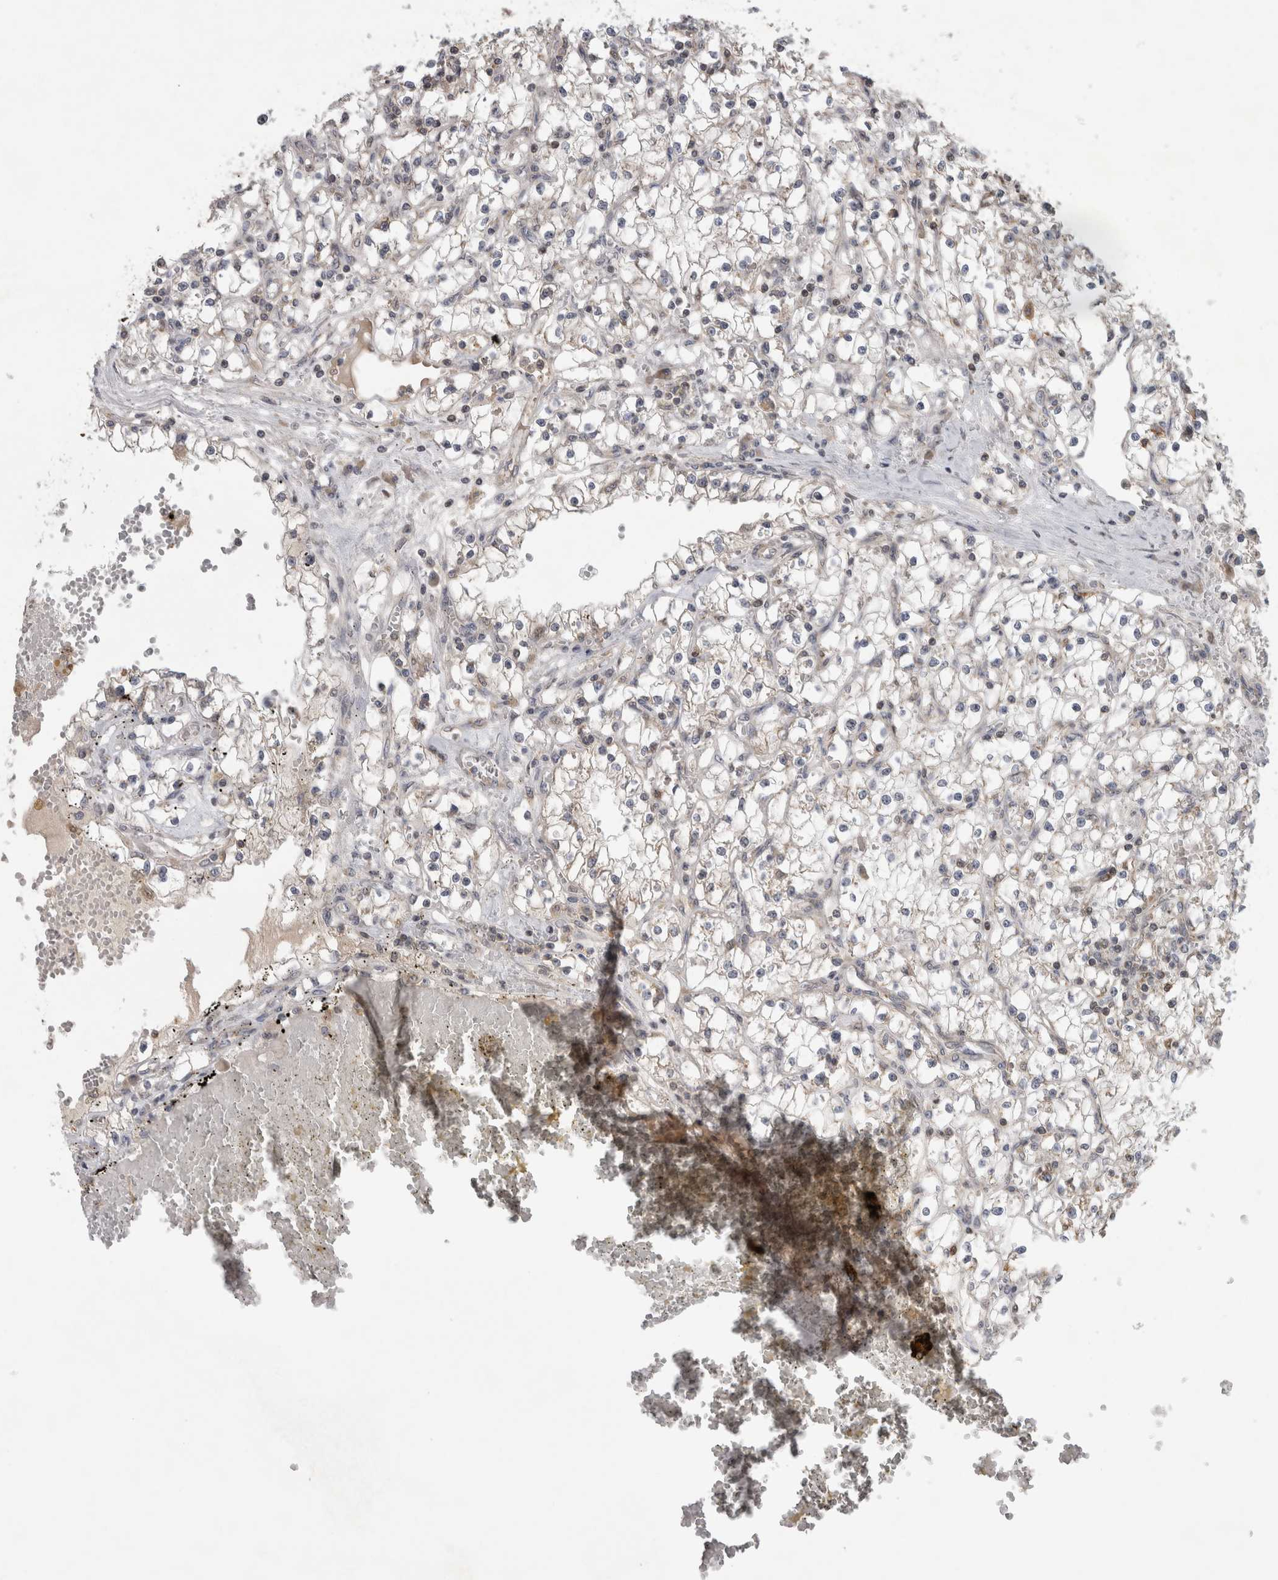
{"staining": {"intensity": "negative", "quantity": "none", "location": "none"}, "tissue": "renal cancer", "cell_type": "Tumor cells", "image_type": "cancer", "snomed": [{"axis": "morphology", "description": "Adenocarcinoma, NOS"}, {"axis": "topography", "description": "Kidney"}], "caption": "IHC micrograph of adenocarcinoma (renal) stained for a protein (brown), which demonstrates no positivity in tumor cells. (Immunohistochemistry (ihc), brightfield microscopy, high magnification).", "gene": "KCNIP1", "patient": {"sex": "male", "age": 56}}